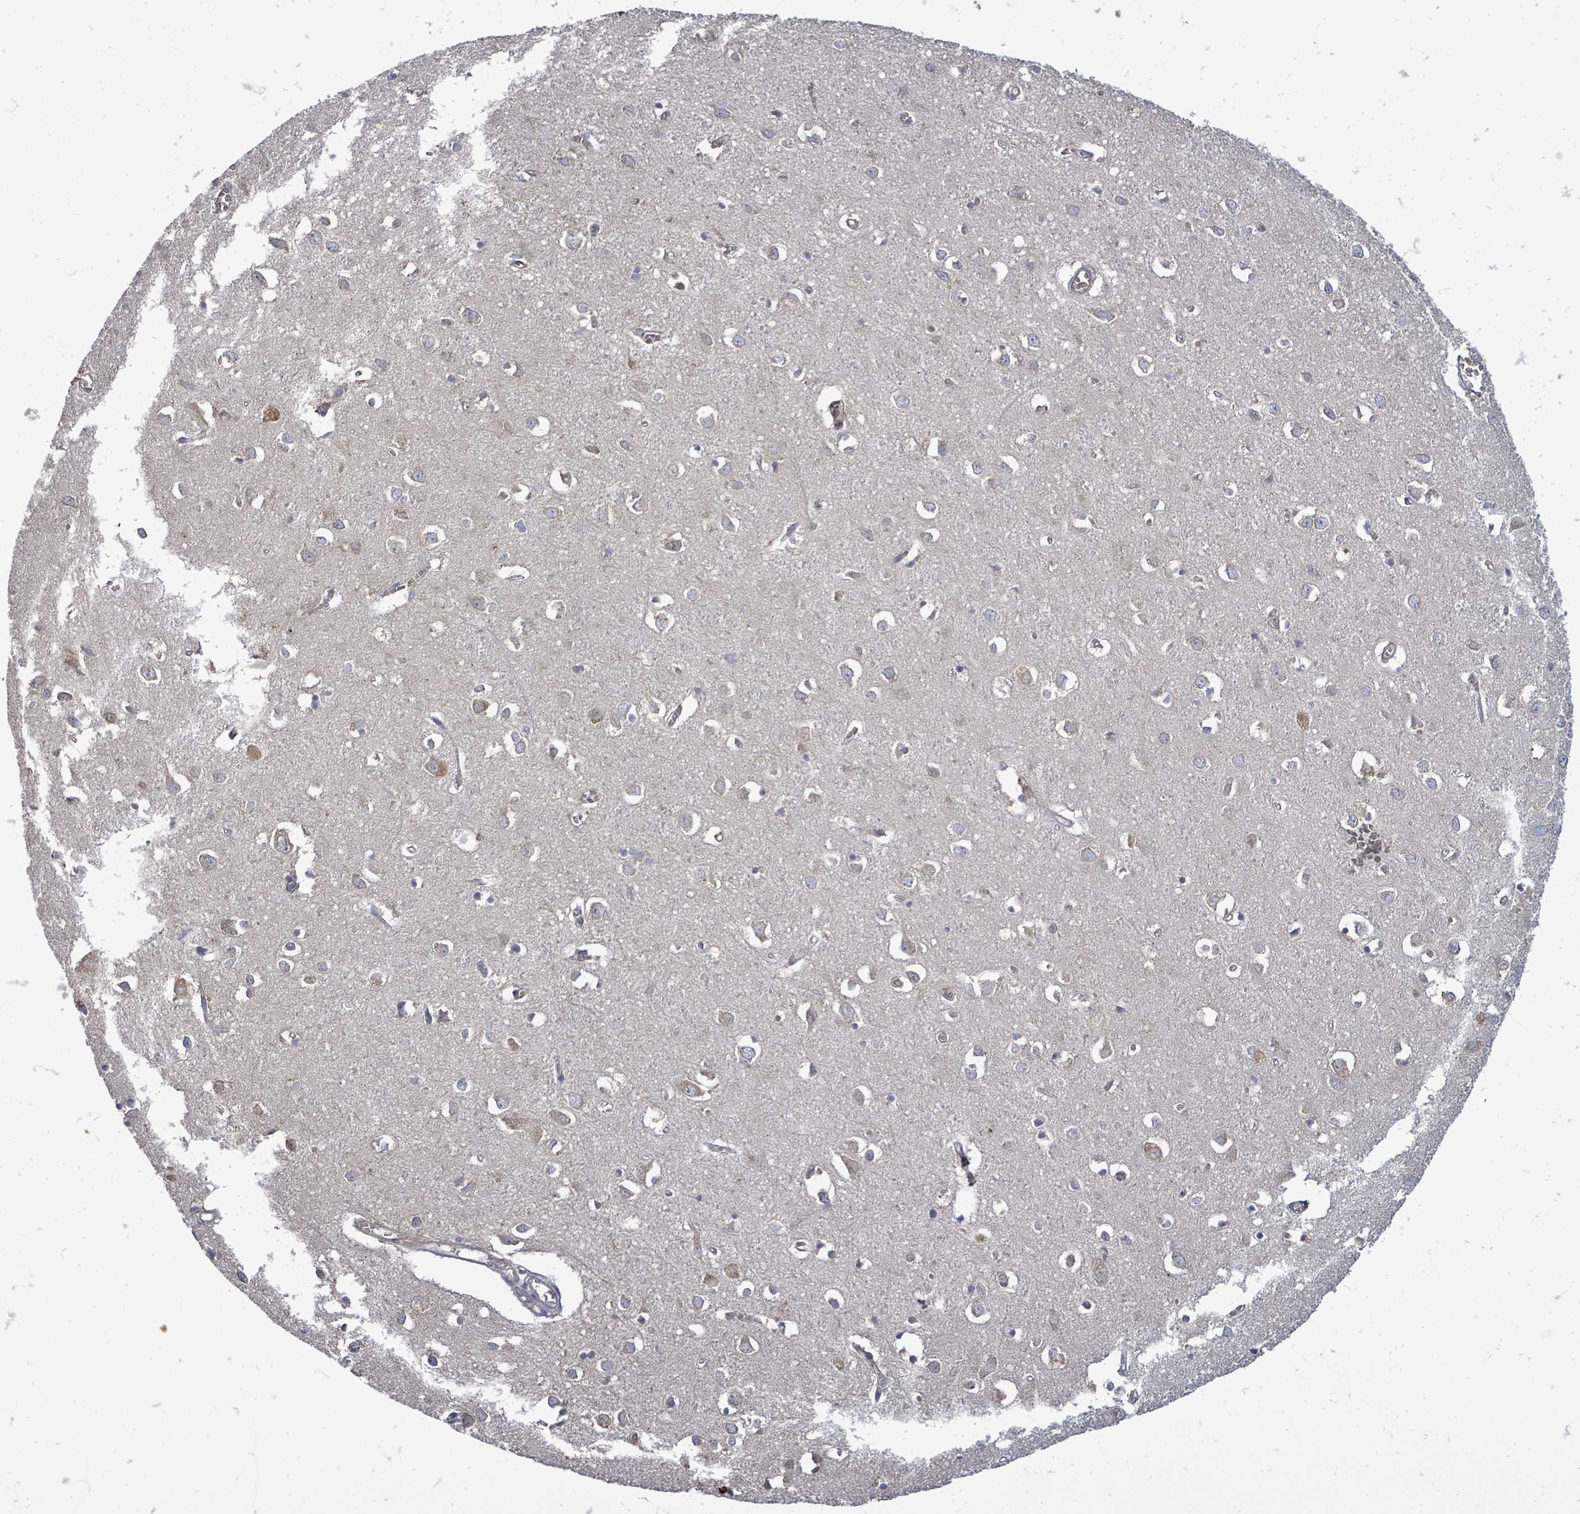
{"staining": {"intensity": "weak", "quantity": ">75%", "location": "cytoplasmic/membranous"}, "tissue": "cerebral cortex", "cell_type": "Endothelial cells", "image_type": "normal", "snomed": [{"axis": "morphology", "description": "Normal tissue, NOS"}, {"axis": "topography", "description": "Cerebral cortex"}], "caption": "Weak cytoplasmic/membranous positivity is appreciated in about >75% of endothelial cells in benign cerebral cortex.", "gene": "RALGAPB", "patient": {"sex": "female", "age": 64}}